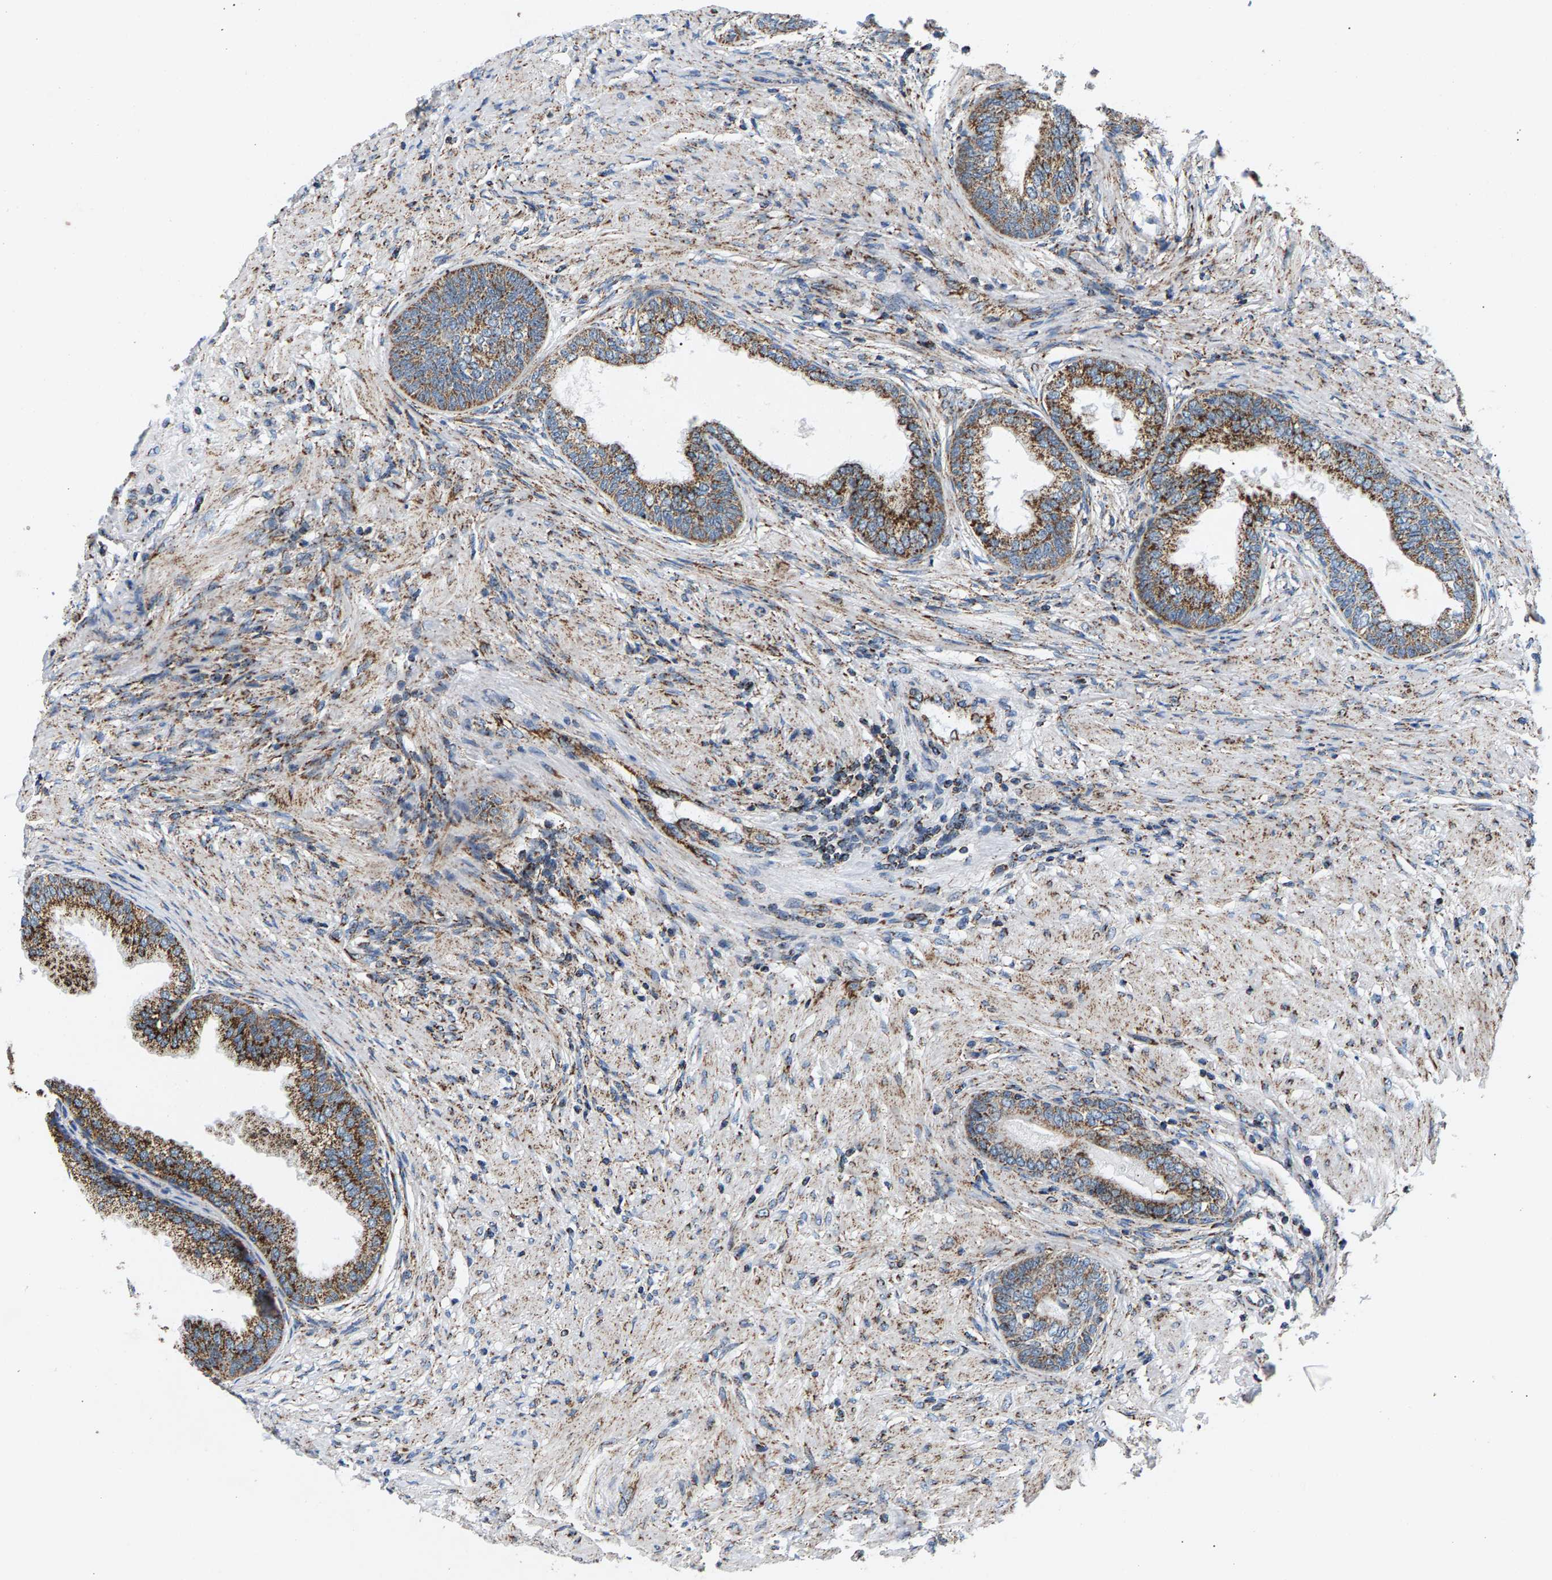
{"staining": {"intensity": "moderate", "quantity": ">75%", "location": "cytoplasmic/membranous"}, "tissue": "prostate", "cell_type": "Glandular cells", "image_type": "normal", "snomed": [{"axis": "morphology", "description": "Normal tissue, NOS"}, {"axis": "topography", "description": "Prostate"}], "caption": "Moderate cytoplasmic/membranous positivity is present in about >75% of glandular cells in unremarkable prostate.", "gene": "PDE1A", "patient": {"sex": "male", "age": 76}}